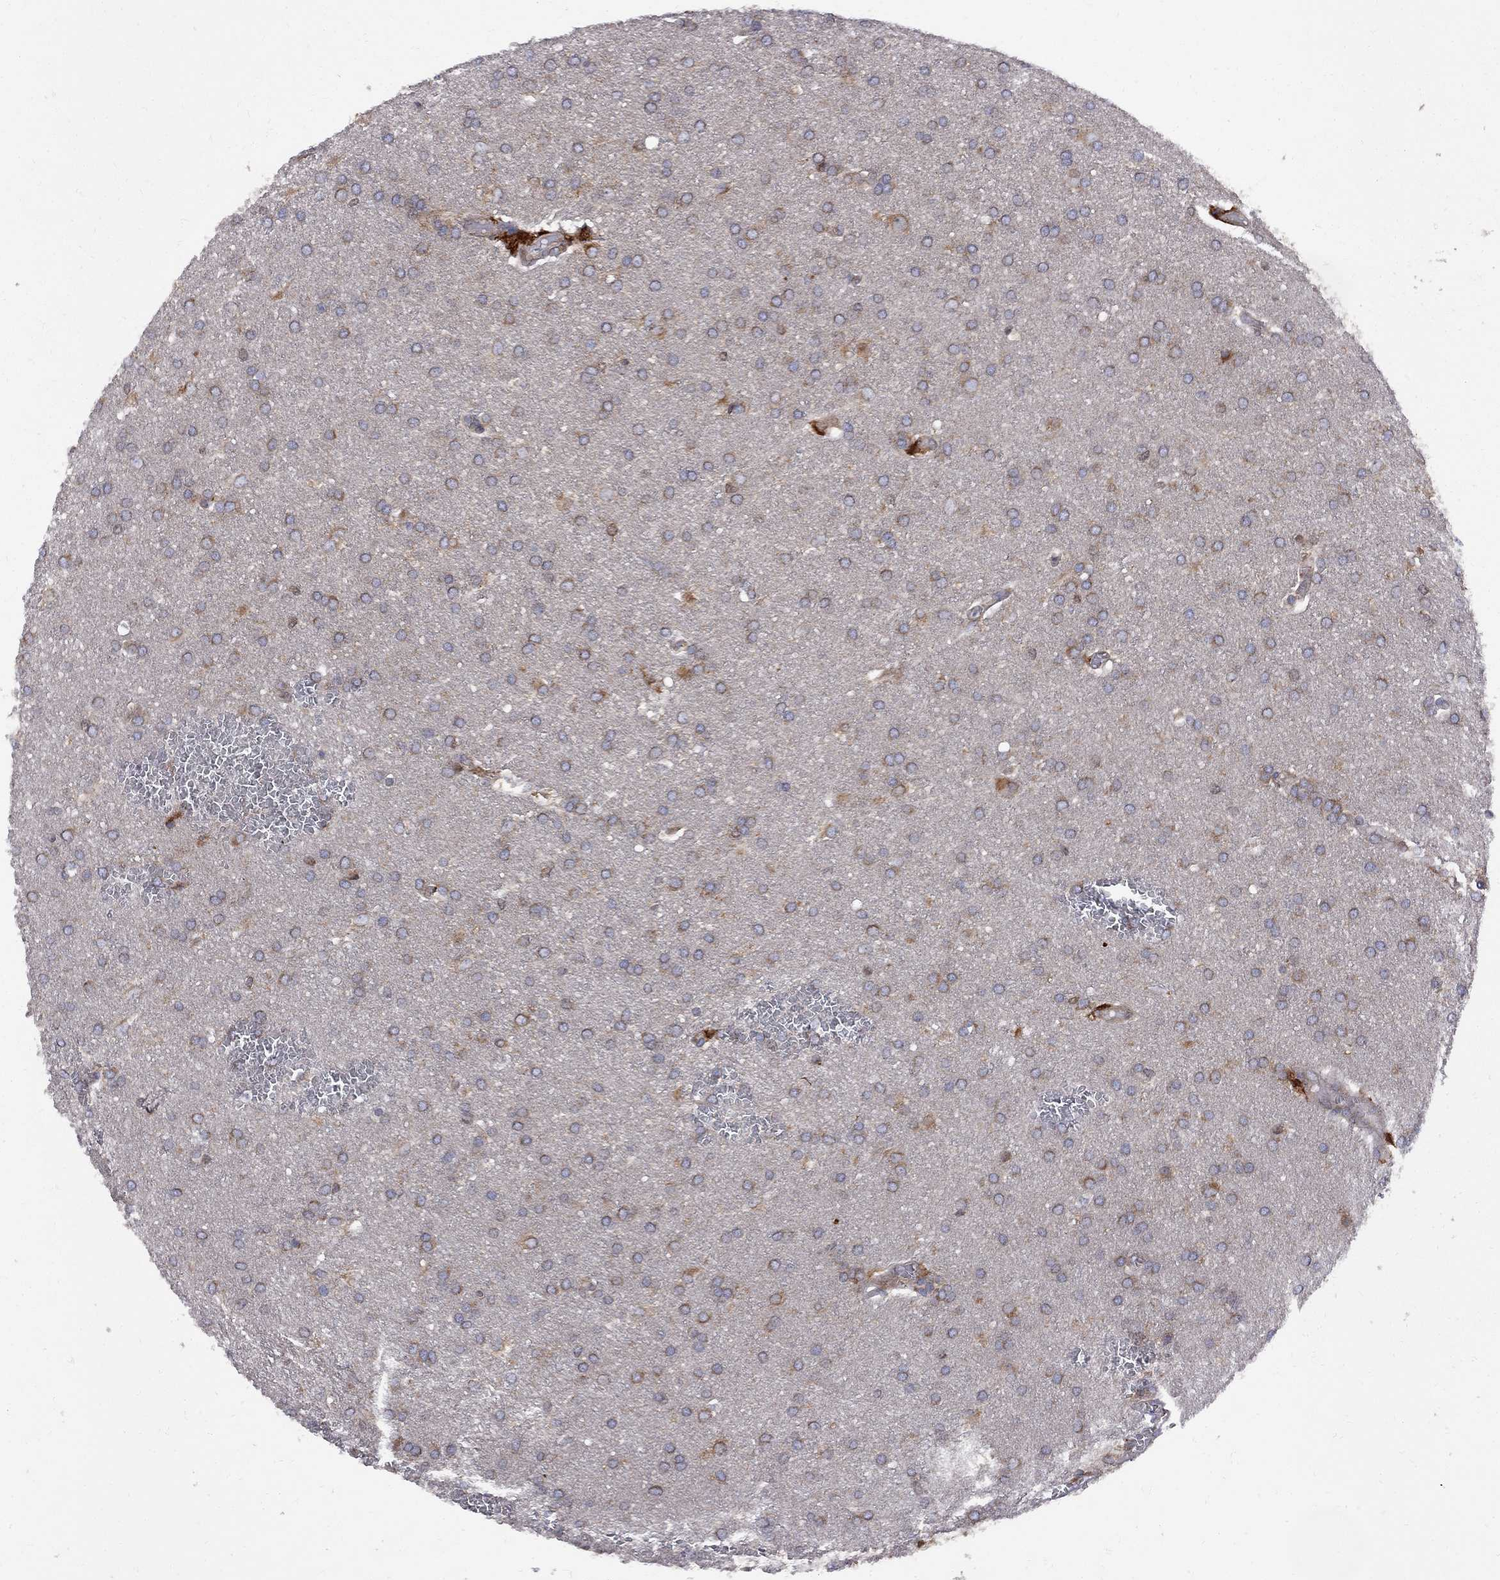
{"staining": {"intensity": "moderate", "quantity": "<25%", "location": "cytoplasmic/membranous"}, "tissue": "glioma", "cell_type": "Tumor cells", "image_type": "cancer", "snomed": [{"axis": "morphology", "description": "Glioma, malignant, Low grade"}, {"axis": "topography", "description": "Brain"}], "caption": "DAB (3,3'-diaminobenzidine) immunohistochemical staining of human malignant low-grade glioma shows moderate cytoplasmic/membranous protein positivity in approximately <25% of tumor cells.", "gene": "MTHFR", "patient": {"sex": "female", "age": 32}}